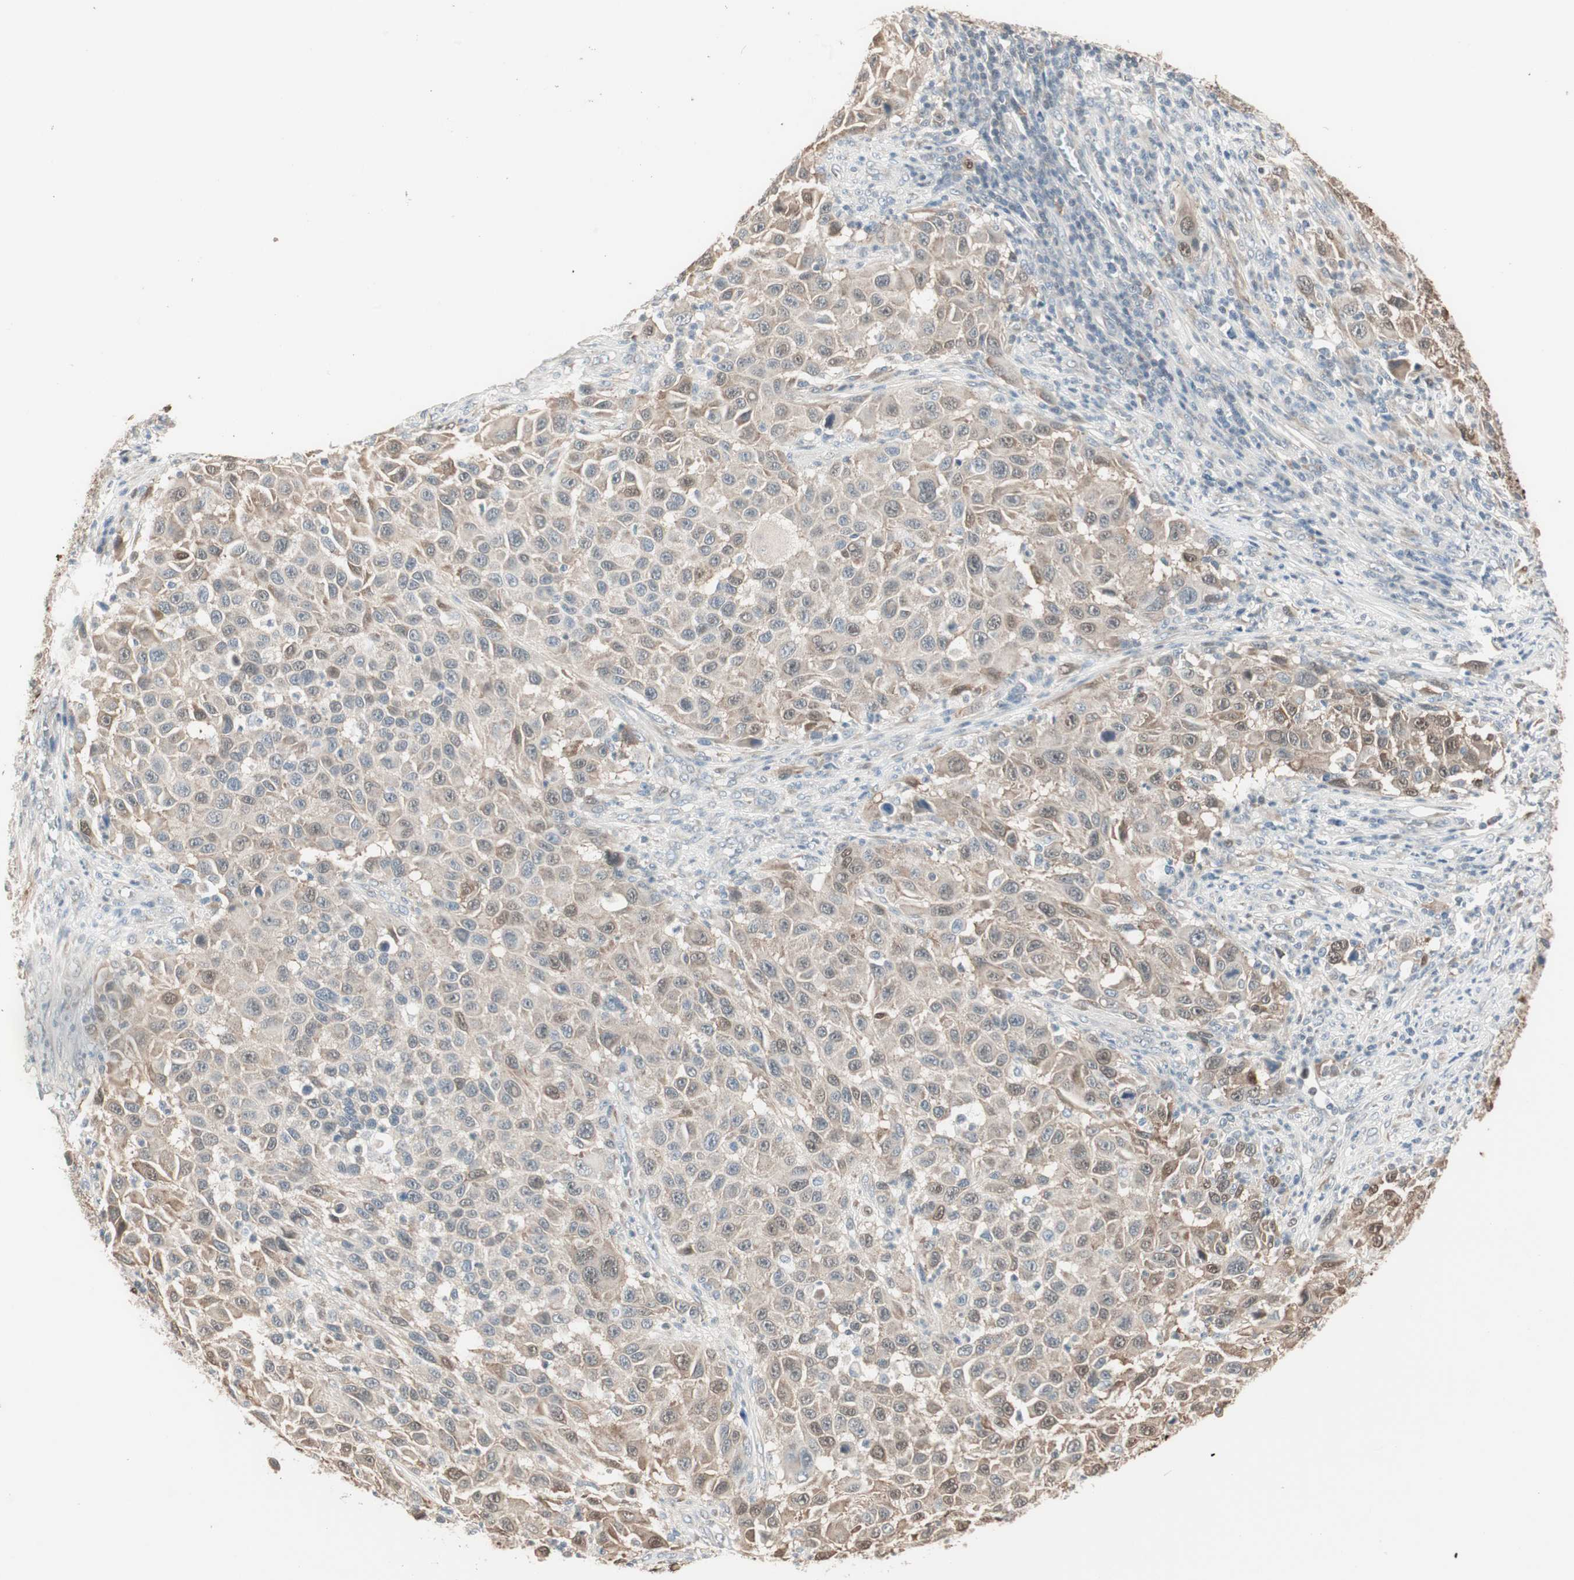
{"staining": {"intensity": "moderate", "quantity": ">75%", "location": "cytoplasmic/membranous,nuclear"}, "tissue": "melanoma", "cell_type": "Tumor cells", "image_type": "cancer", "snomed": [{"axis": "morphology", "description": "Malignant melanoma, Metastatic site"}, {"axis": "topography", "description": "Lymph node"}], "caption": "Approximately >75% of tumor cells in malignant melanoma (metastatic site) exhibit moderate cytoplasmic/membranous and nuclear protein staining as visualized by brown immunohistochemical staining.", "gene": "PDZK1", "patient": {"sex": "male", "age": 61}}